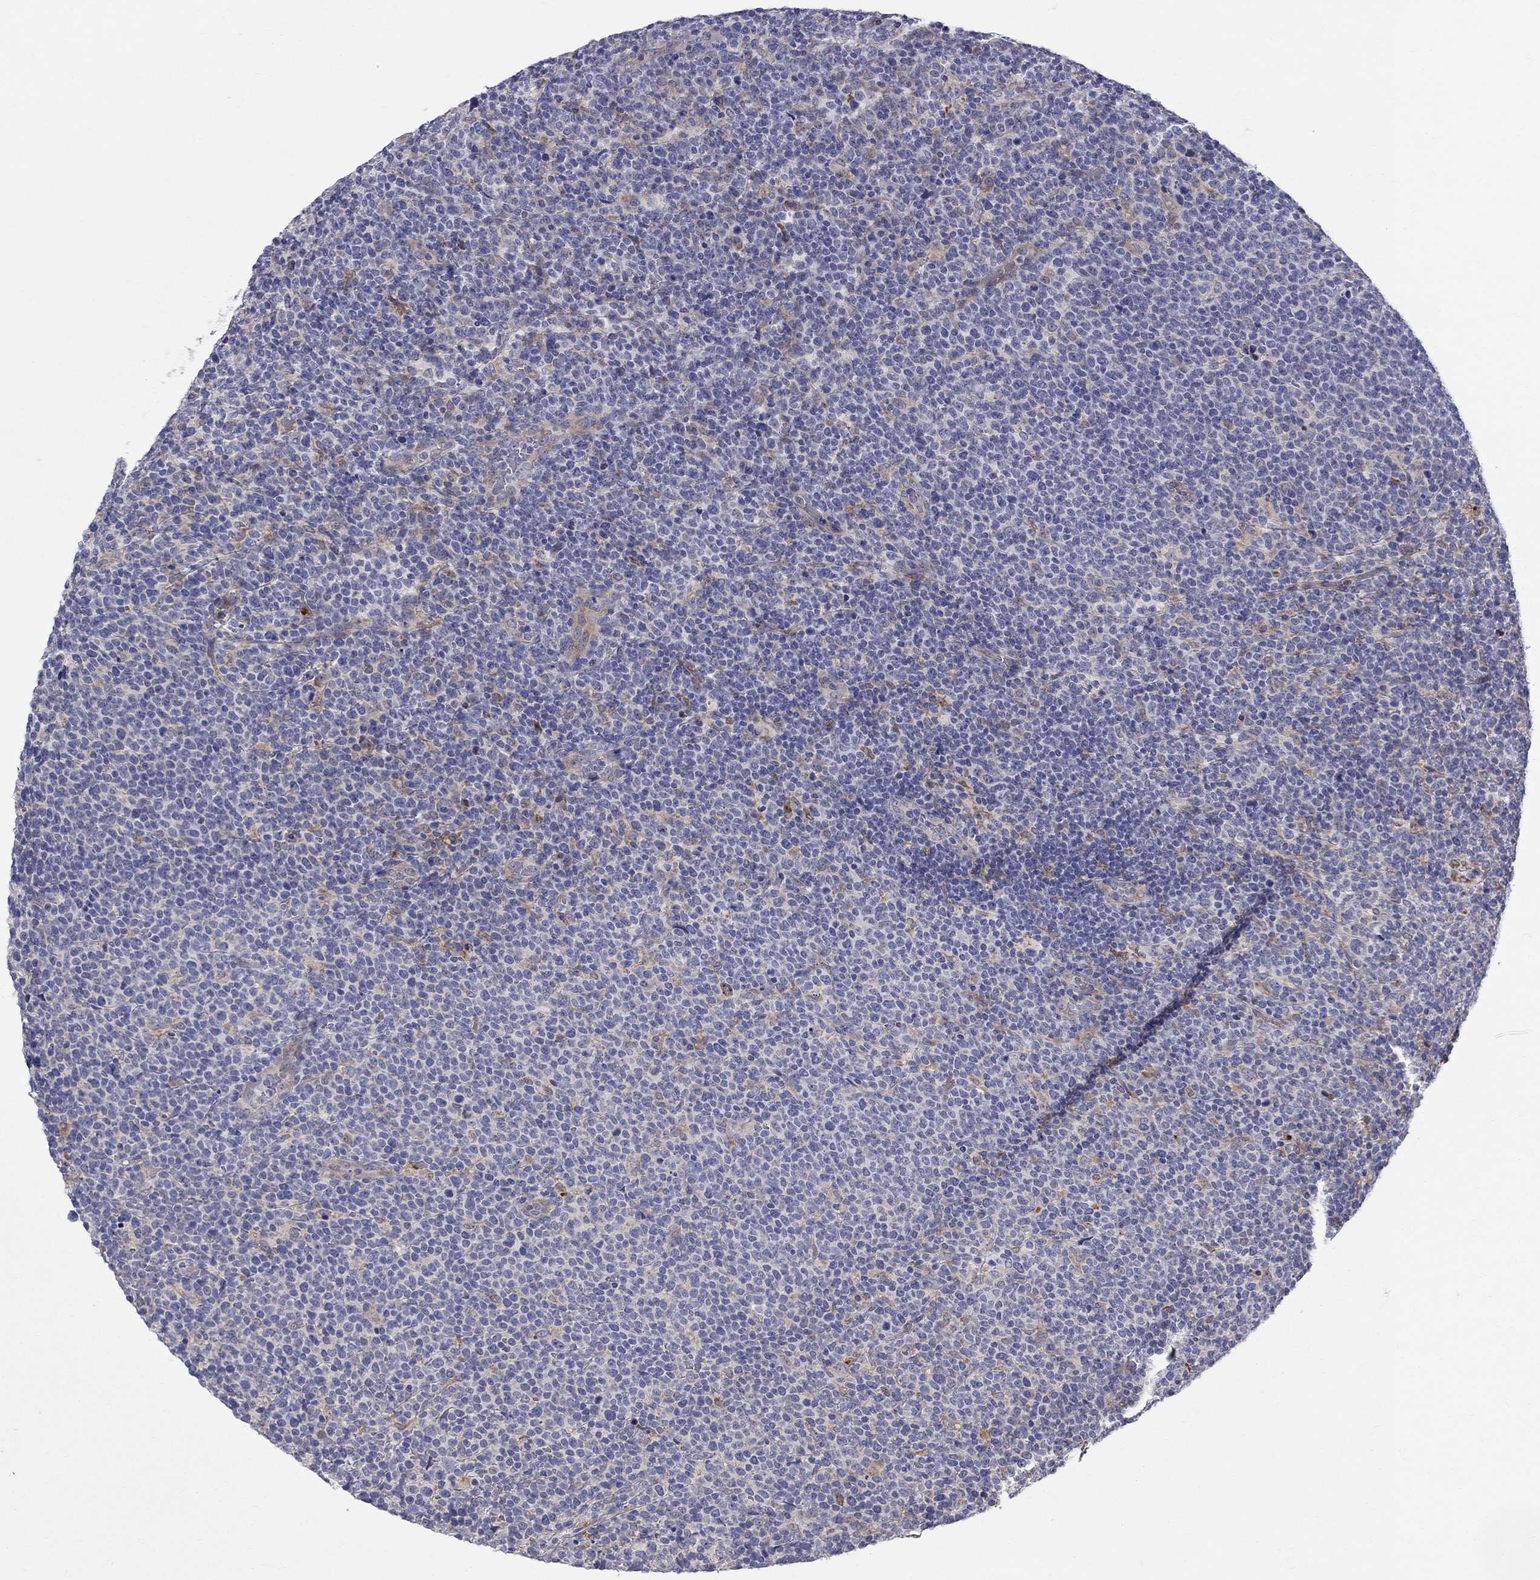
{"staining": {"intensity": "negative", "quantity": "none", "location": "none"}, "tissue": "lymphoma", "cell_type": "Tumor cells", "image_type": "cancer", "snomed": [{"axis": "morphology", "description": "Malignant lymphoma, non-Hodgkin's type, High grade"}, {"axis": "topography", "description": "Lymph node"}], "caption": "Immunohistochemical staining of human high-grade malignant lymphoma, non-Hodgkin's type exhibits no significant expression in tumor cells. (Immunohistochemistry, brightfield microscopy, high magnification).", "gene": "QRFPR", "patient": {"sex": "male", "age": 61}}